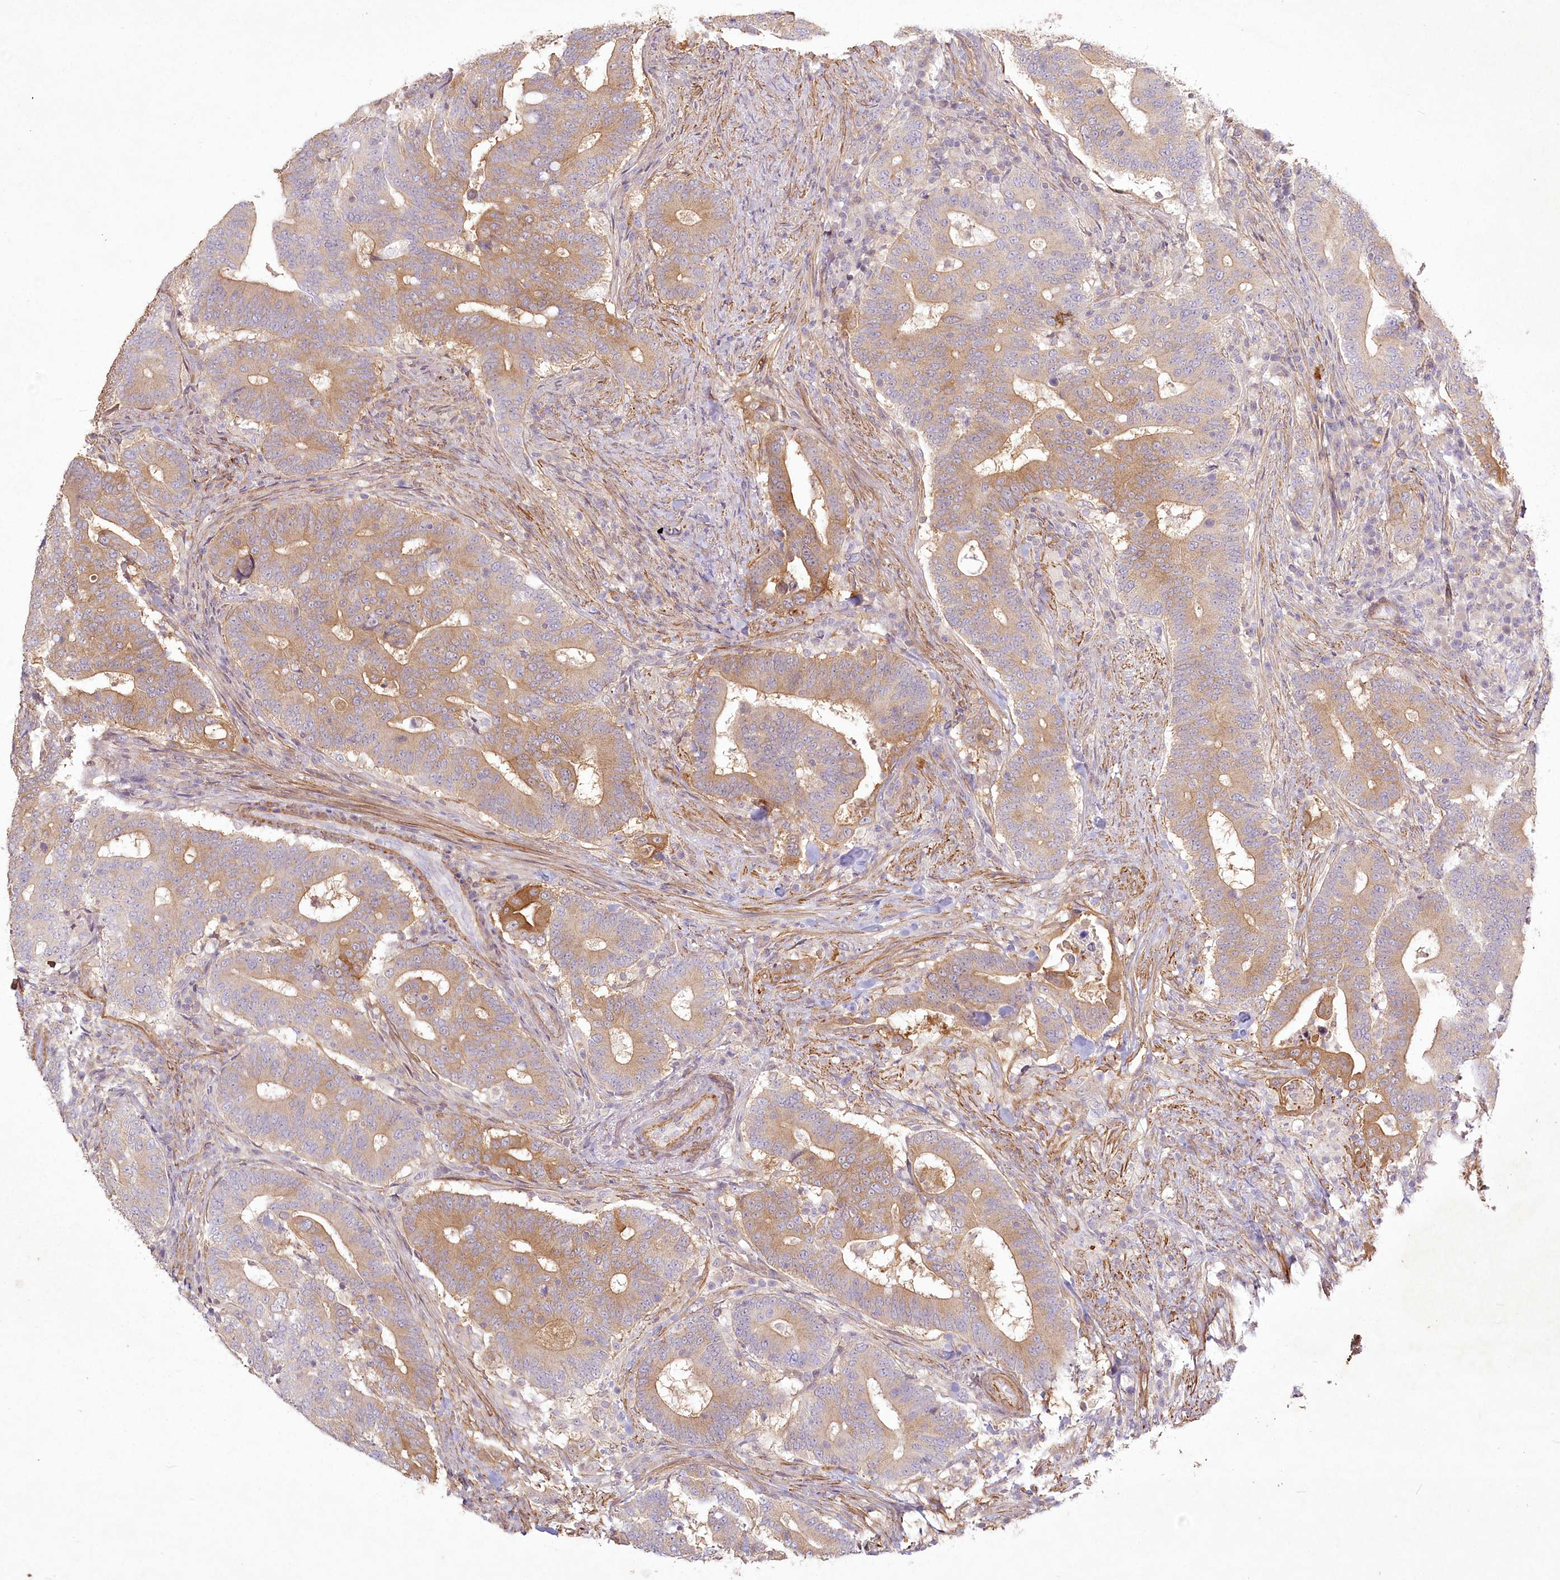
{"staining": {"intensity": "moderate", "quantity": "25%-75%", "location": "cytoplasmic/membranous"}, "tissue": "colorectal cancer", "cell_type": "Tumor cells", "image_type": "cancer", "snomed": [{"axis": "morphology", "description": "Adenocarcinoma, NOS"}, {"axis": "topography", "description": "Colon"}], "caption": "Immunohistochemistry histopathology image of neoplastic tissue: colorectal cancer (adenocarcinoma) stained using immunohistochemistry (IHC) exhibits medium levels of moderate protein expression localized specifically in the cytoplasmic/membranous of tumor cells, appearing as a cytoplasmic/membranous brown color.", "gene": "INPP4B", "patient": {"sex": "female", "age": 66}}